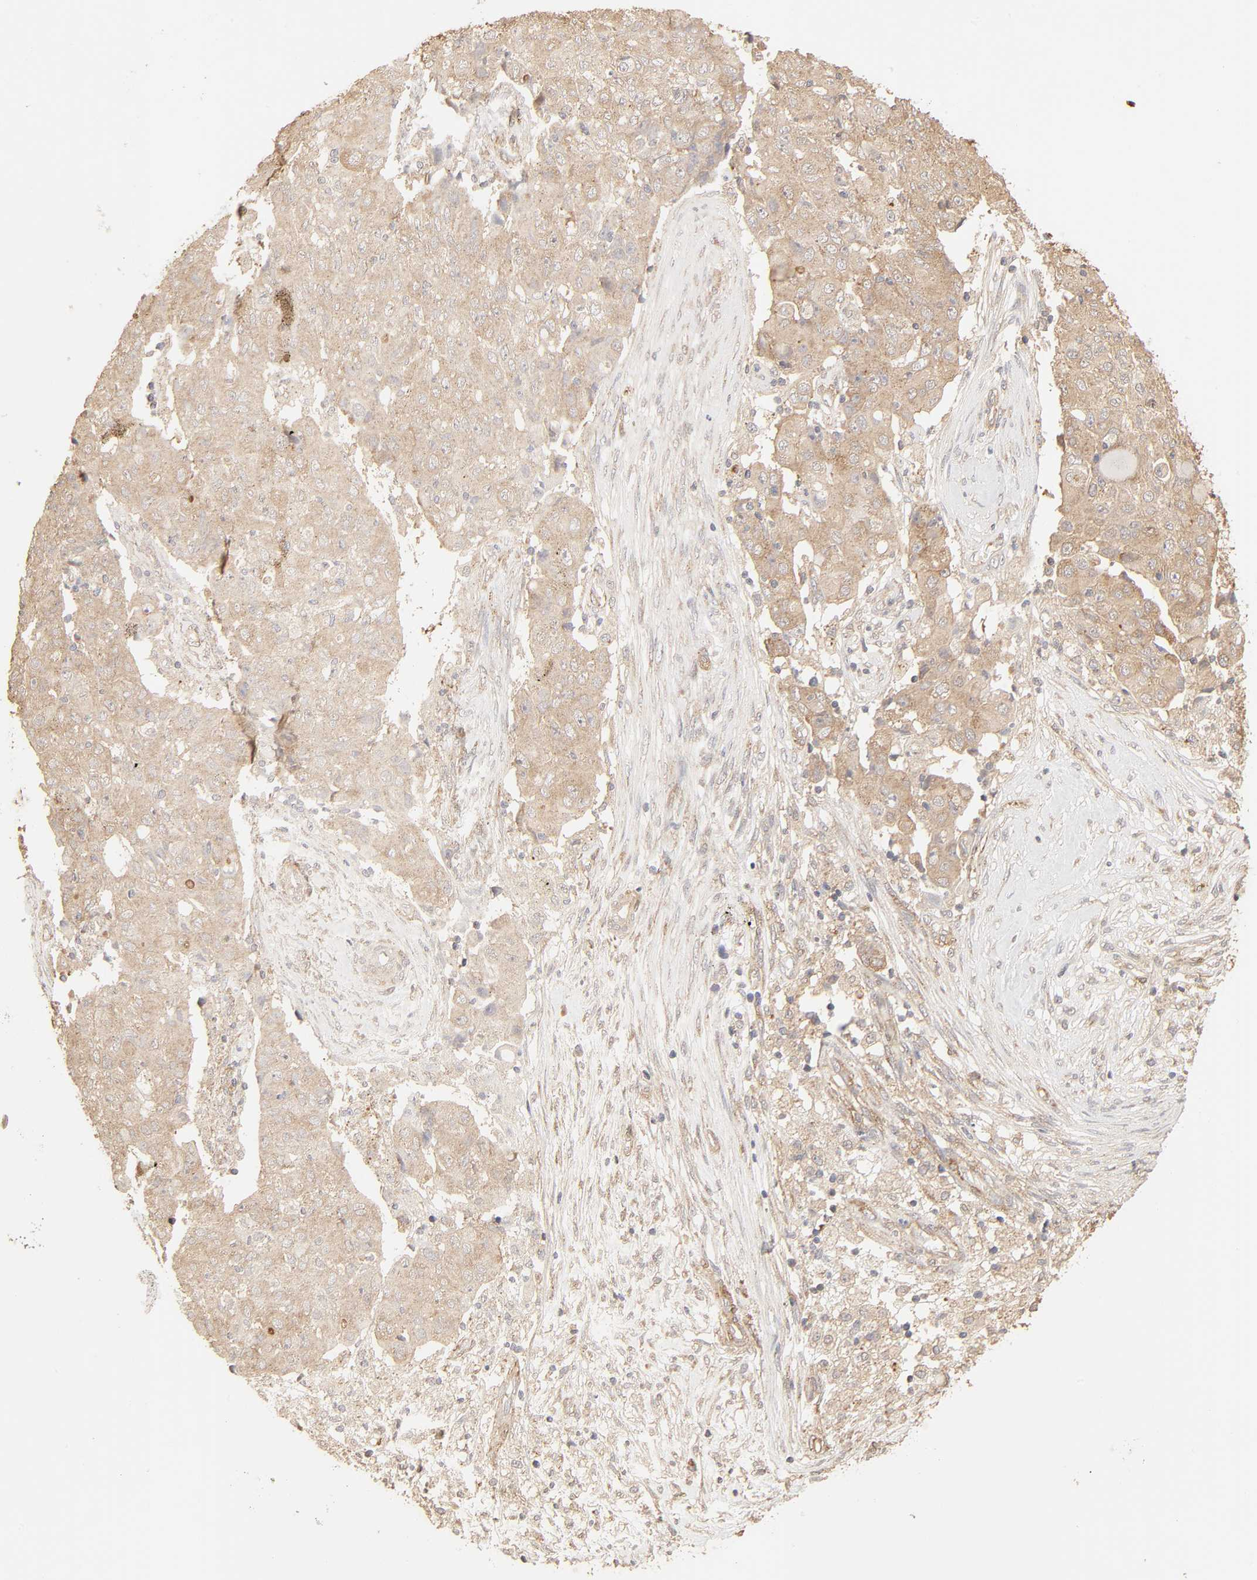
{"staining": {"intensity": "moderate", "quantity": ">75%", "location": "cytoplasmic/membranous"}, "tissue": "ovarian cancer", "cell_type": "Tumor cells", "image_type": "cancer", "snomed": [{"axis": "morphology", "description": "Carcinoma, endometroid"}, {"axis": "topography", "description": "Ovary"}], "caption": "Moderate cytoplasmic/membranous expression for a protein is identified in approximately >75% of tumor cells of ovarian cancer (endometroid carcinoma) using IHC.", "gene": "EPS8", "patient": {"sex": "female", "age": 42}}